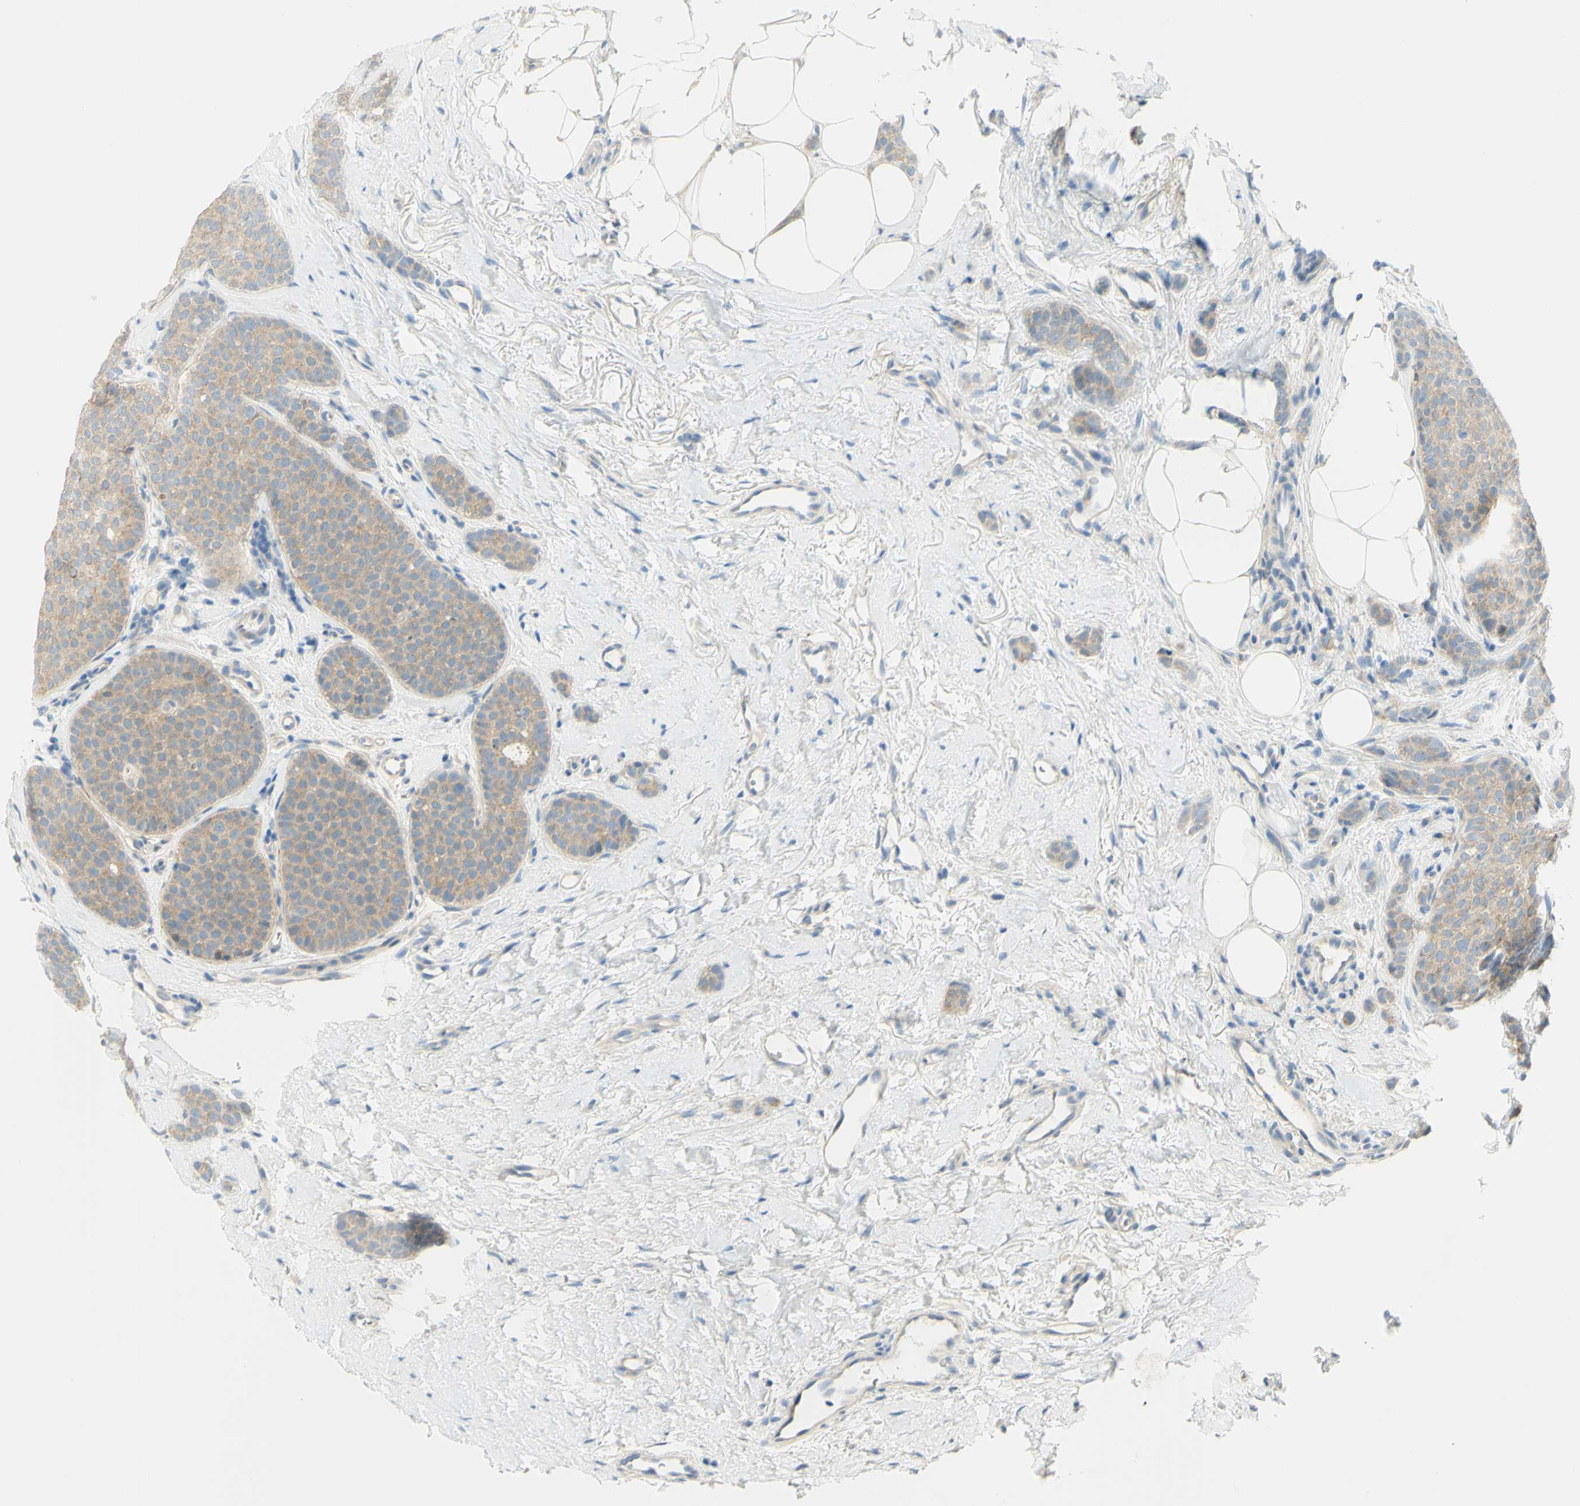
{"staining": {"intensity": "weak", "quantity": ">75%", "location": "cytoplasmic/membranous"}, "tissue": "breast cancer", "cell_type": "Tumor cells", "image_type": "cancer", "snomed": [{"axis": "morphology", "description": "Lobular carcinoma"}, {"axis": "topography", "description": "Skin"}, {"axis": "topography", "description": "Breast"}], "caption": "Approximately >75% of tumor cells in lobular carcinoma (breast) demonstrate weak cytoplasmic/membranous protein positivity as visualized by brown immunohistochemical staining.", "gene": "GCNT3", "patient": {"sex": "female", "age": 46}}